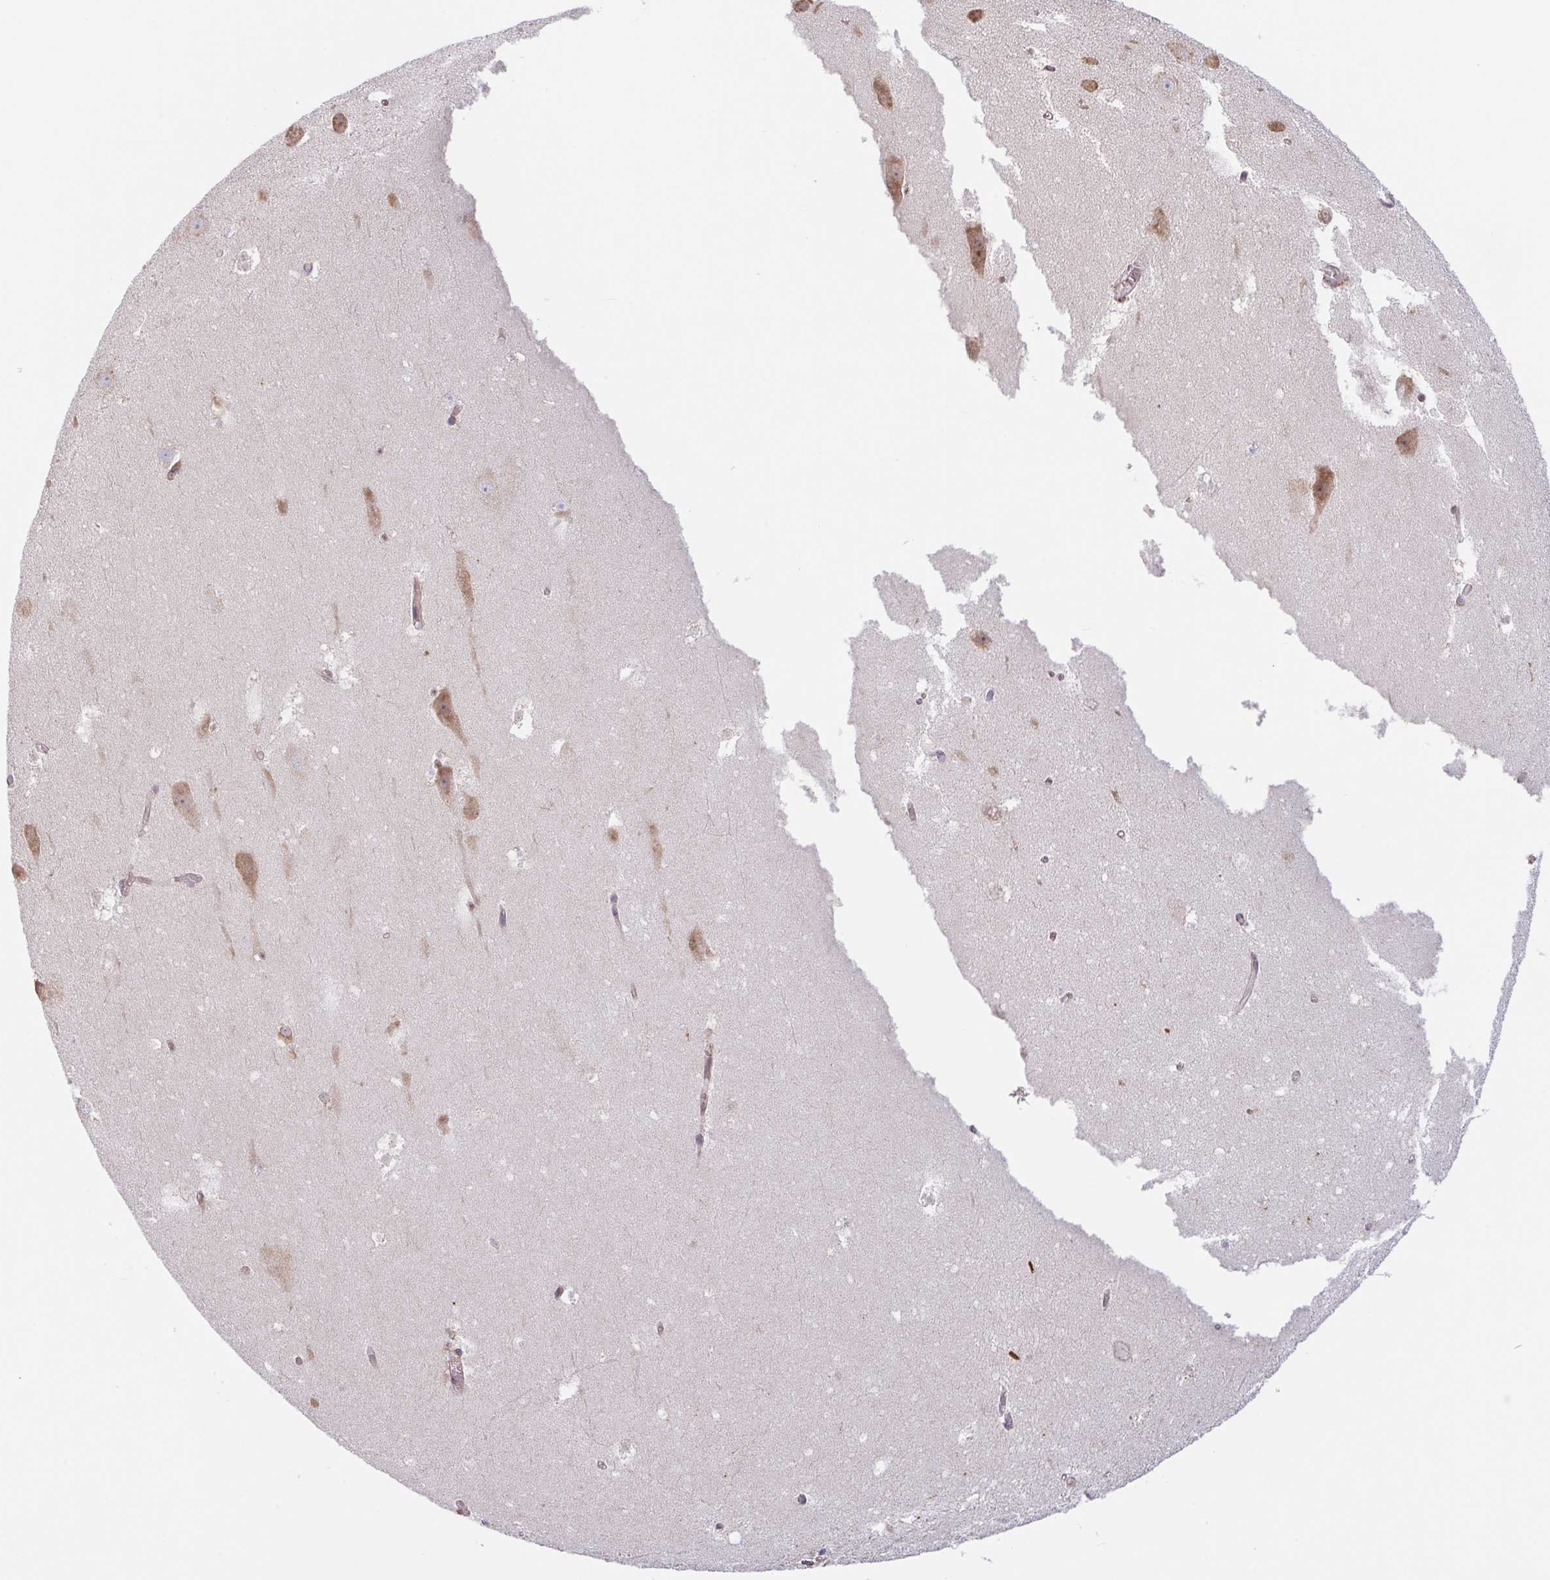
{"staining": {"intensity": "weak", "quantity": "<25%", "location": "cytoplasmic/membranous"}, "tissue": "hippocampus", "cell_type": "Glial cells", "image_type": "normal", "snomed": [{"axis": "morphology", "description": "Normal tissue, NOS"}, {"axis": "topography", "description": "Hippocampus"}], "caption": "This is an IHC photomicrograph of unremarkable hippocampus. There is no positivity in glial cells.", "gene": "RIT1", "patient": {"sex": "female", "age": 42}}